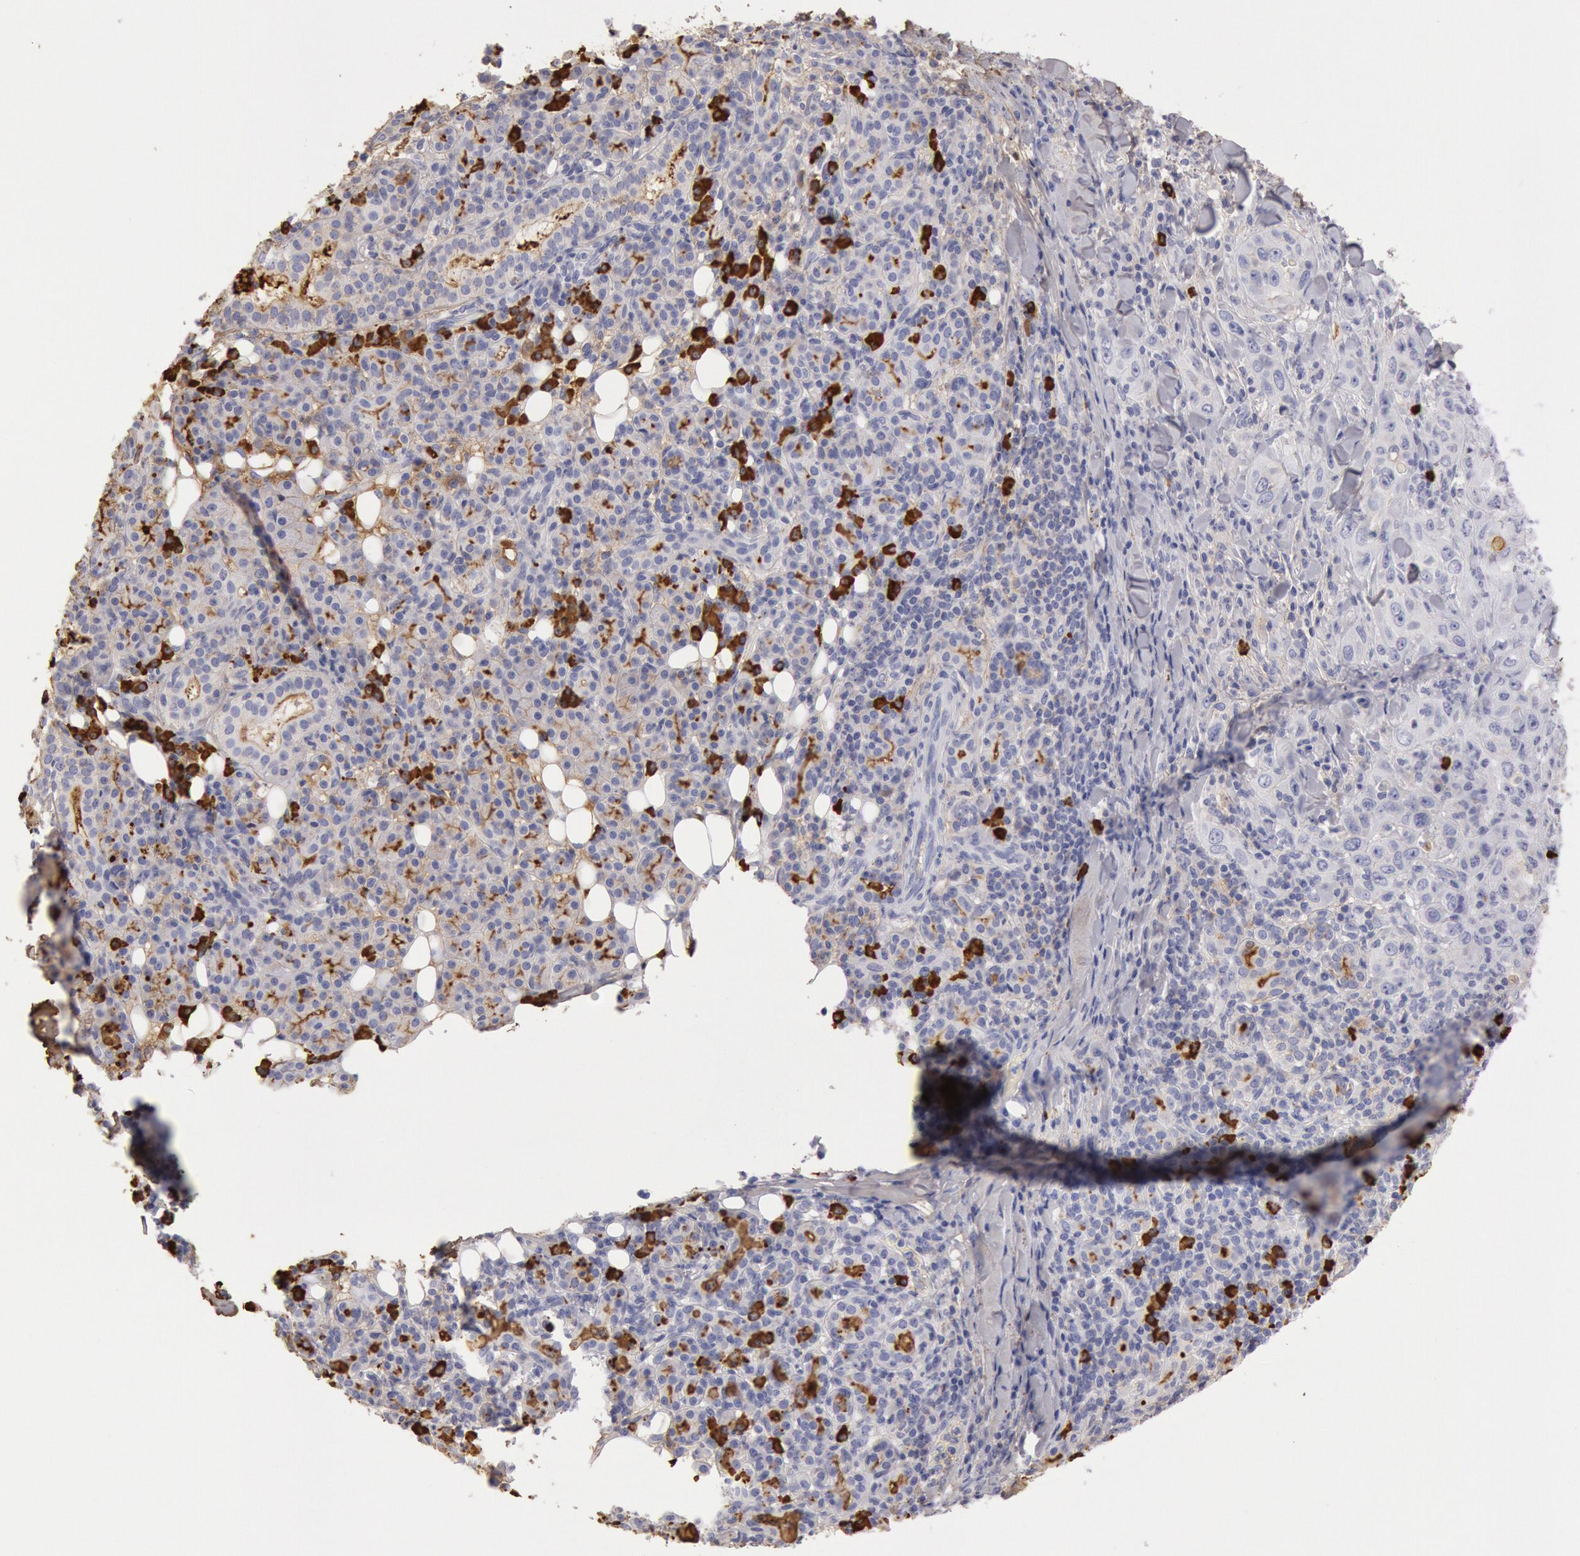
{"staining": {"intensity": "negative", "quantity": "none", "location": "none"}, "tissue": "skin cancer", "cell_type": "Tumor cells", "image_type": "cancer", "snomed": [{"axis": "morphology", "description": "Squamous cell carcinoma, NOS"}, {"axis": "topography", "description": "Skin"}], "caption": "An immunohistochemistry (IHC) image of skin squamous cell carcinoma is shown. There is no staining in tumor cells of skin squamous cell carcinoma. Brightfield microscopy of immunohistochemistry stained with DAB (3,3'-diaminobenzidine) (brown) and hematoxylin (blue), captured at high magnification.", "gene": "IGHA1", "patient": {"sex": "male", "age": 84}}